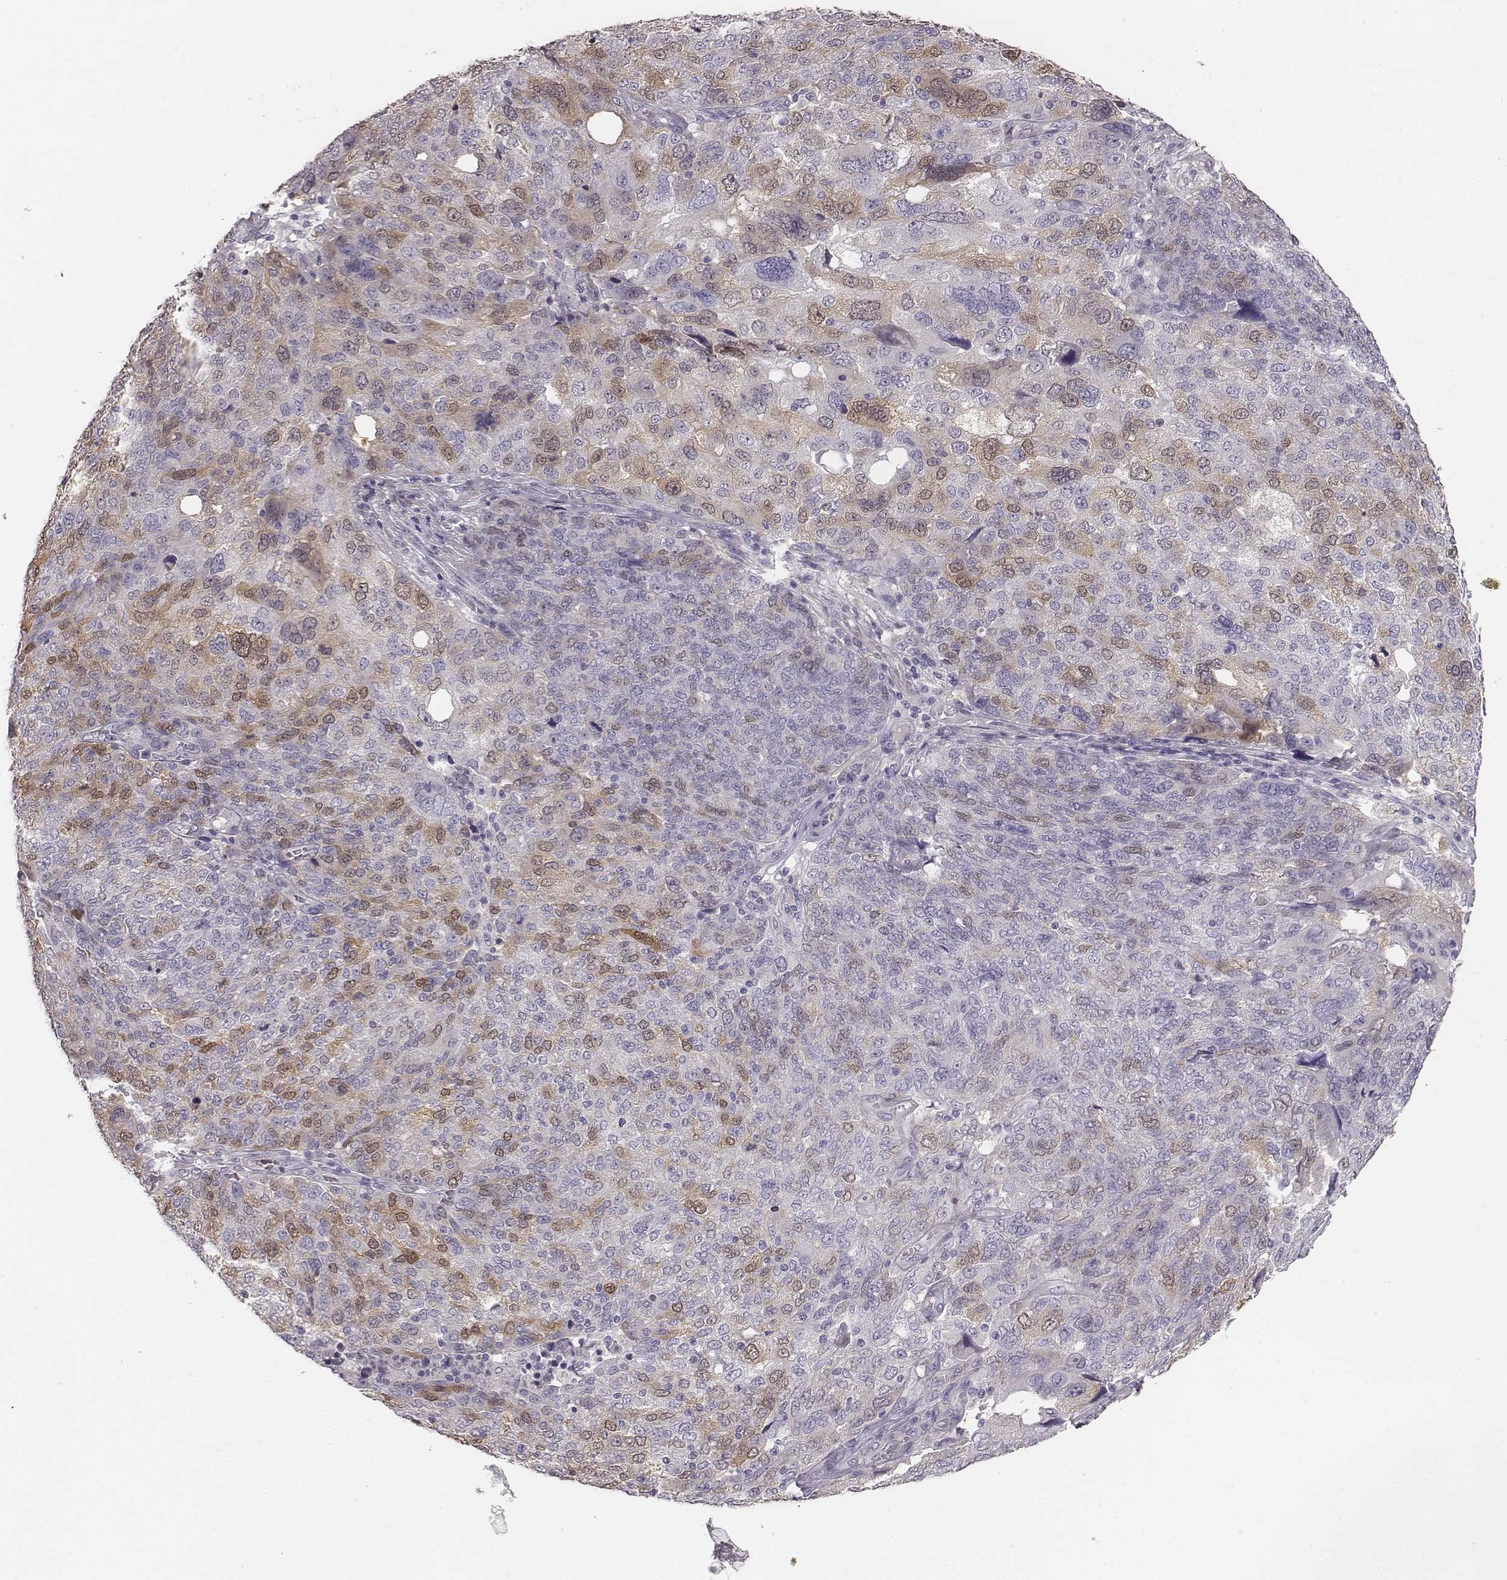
{"staining": {"intensity": "weak", "quantity": "<25%", "location": "cytoplasmic/membranous,nuclear"}, "tissue": "ovarian cancer", "cell_type": "Tumor cells", "image_type": "cancer", "snomed": [{"axis": "morphology", "description": "Carcinoma, endometroid"}, {"axis": "topography", "description": "Ovary"}], "caption": "IHC micrograph of human ovarian cancer (endometroid carcinoma) stained for a protein (brown), which displays no positivity in tumor cells.", "gene": "PBK", "patient": {"sex": "female", "age": 58}}